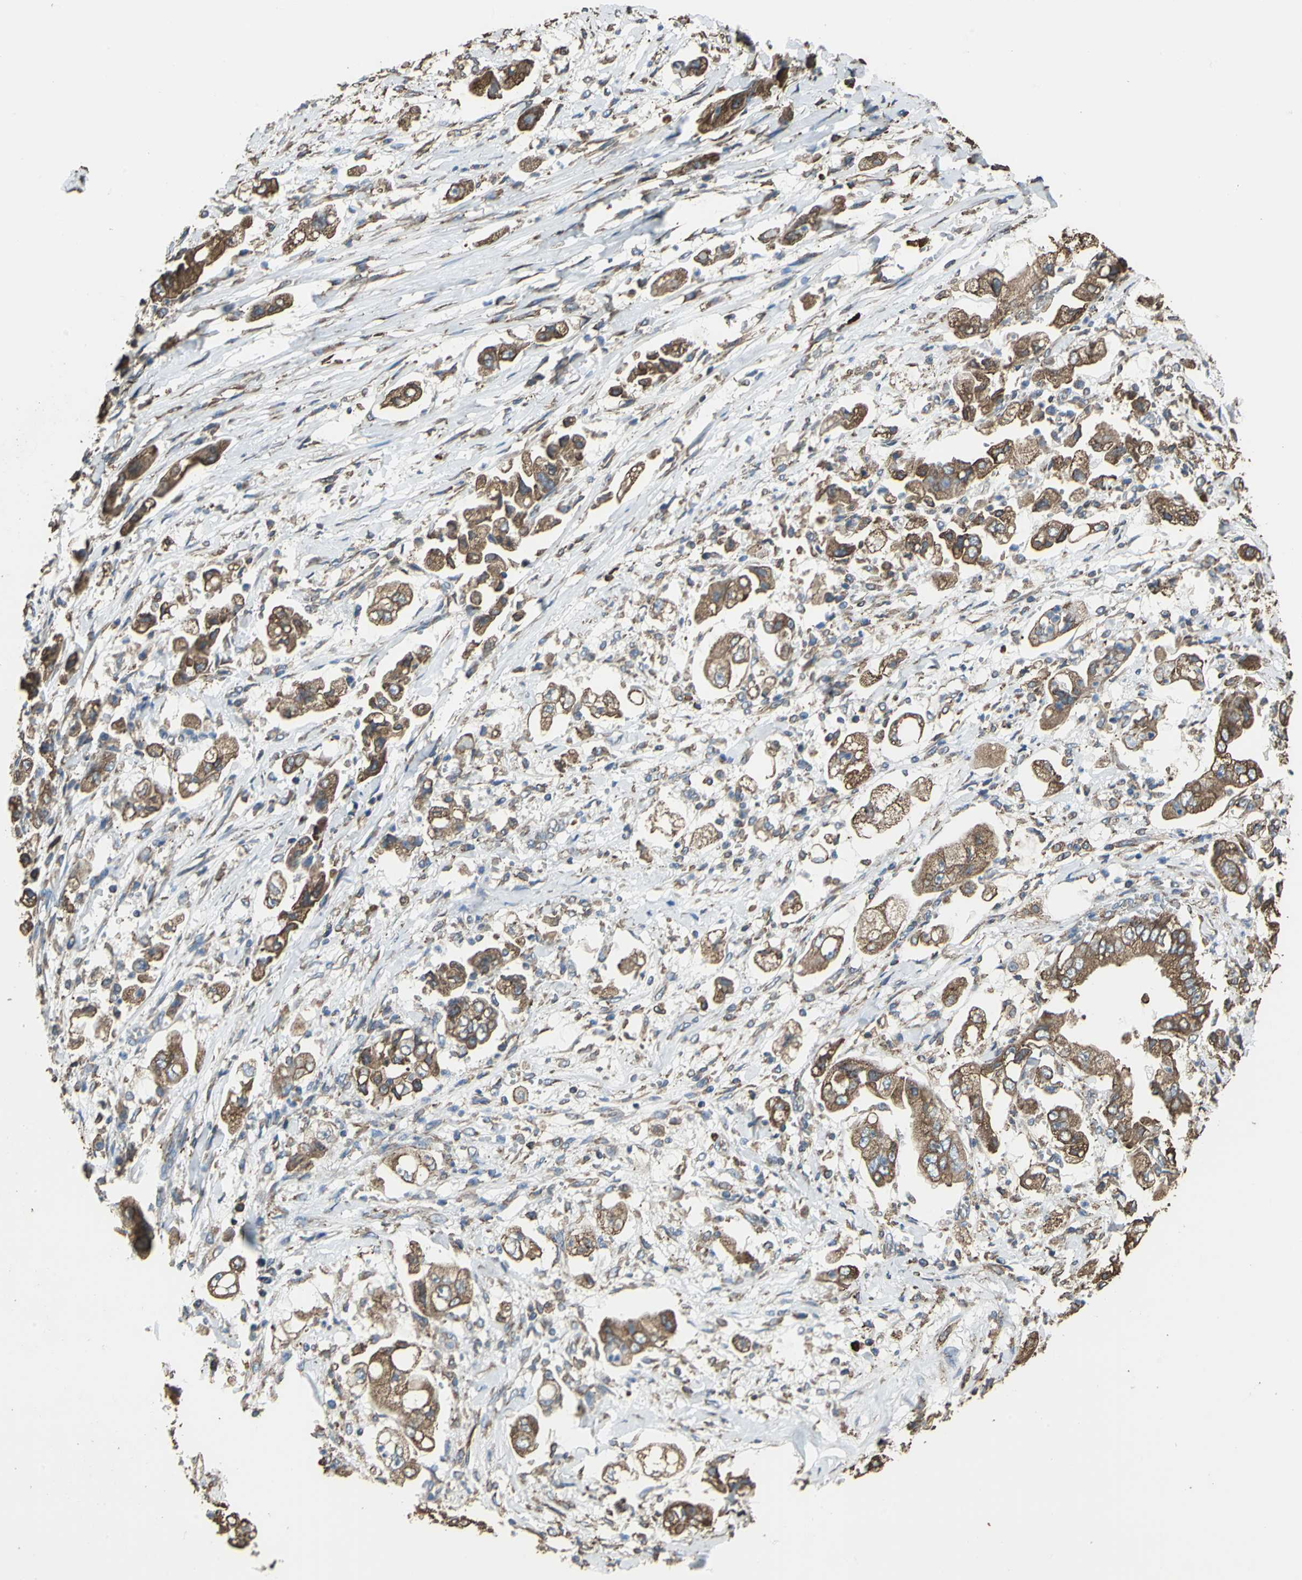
{"staining": {"intensity": "strong", "quantity": ">75%", "location": "cytoplasmic/membranous"}, "tissue": "stomach cancer", "cell_type": "Tumor cells", "image_type": "cancer", "snomed": [{"axis": "morphology", "description": "Adenocarcinoma, NOS"}, {"axis": "topography", "description": "Stomach"}], "caption": "Immunohistochemical staining of adenocarcinoma (stomach) exhibits high levels of strong cytoplasmic/membranous positivity in approximately >75% of tumor cells. (brown staining indicates protein expression, while blue staining denotes nuclei).", "gene": "GPANK1", "patient": {"sex": "male", "age": 62}}